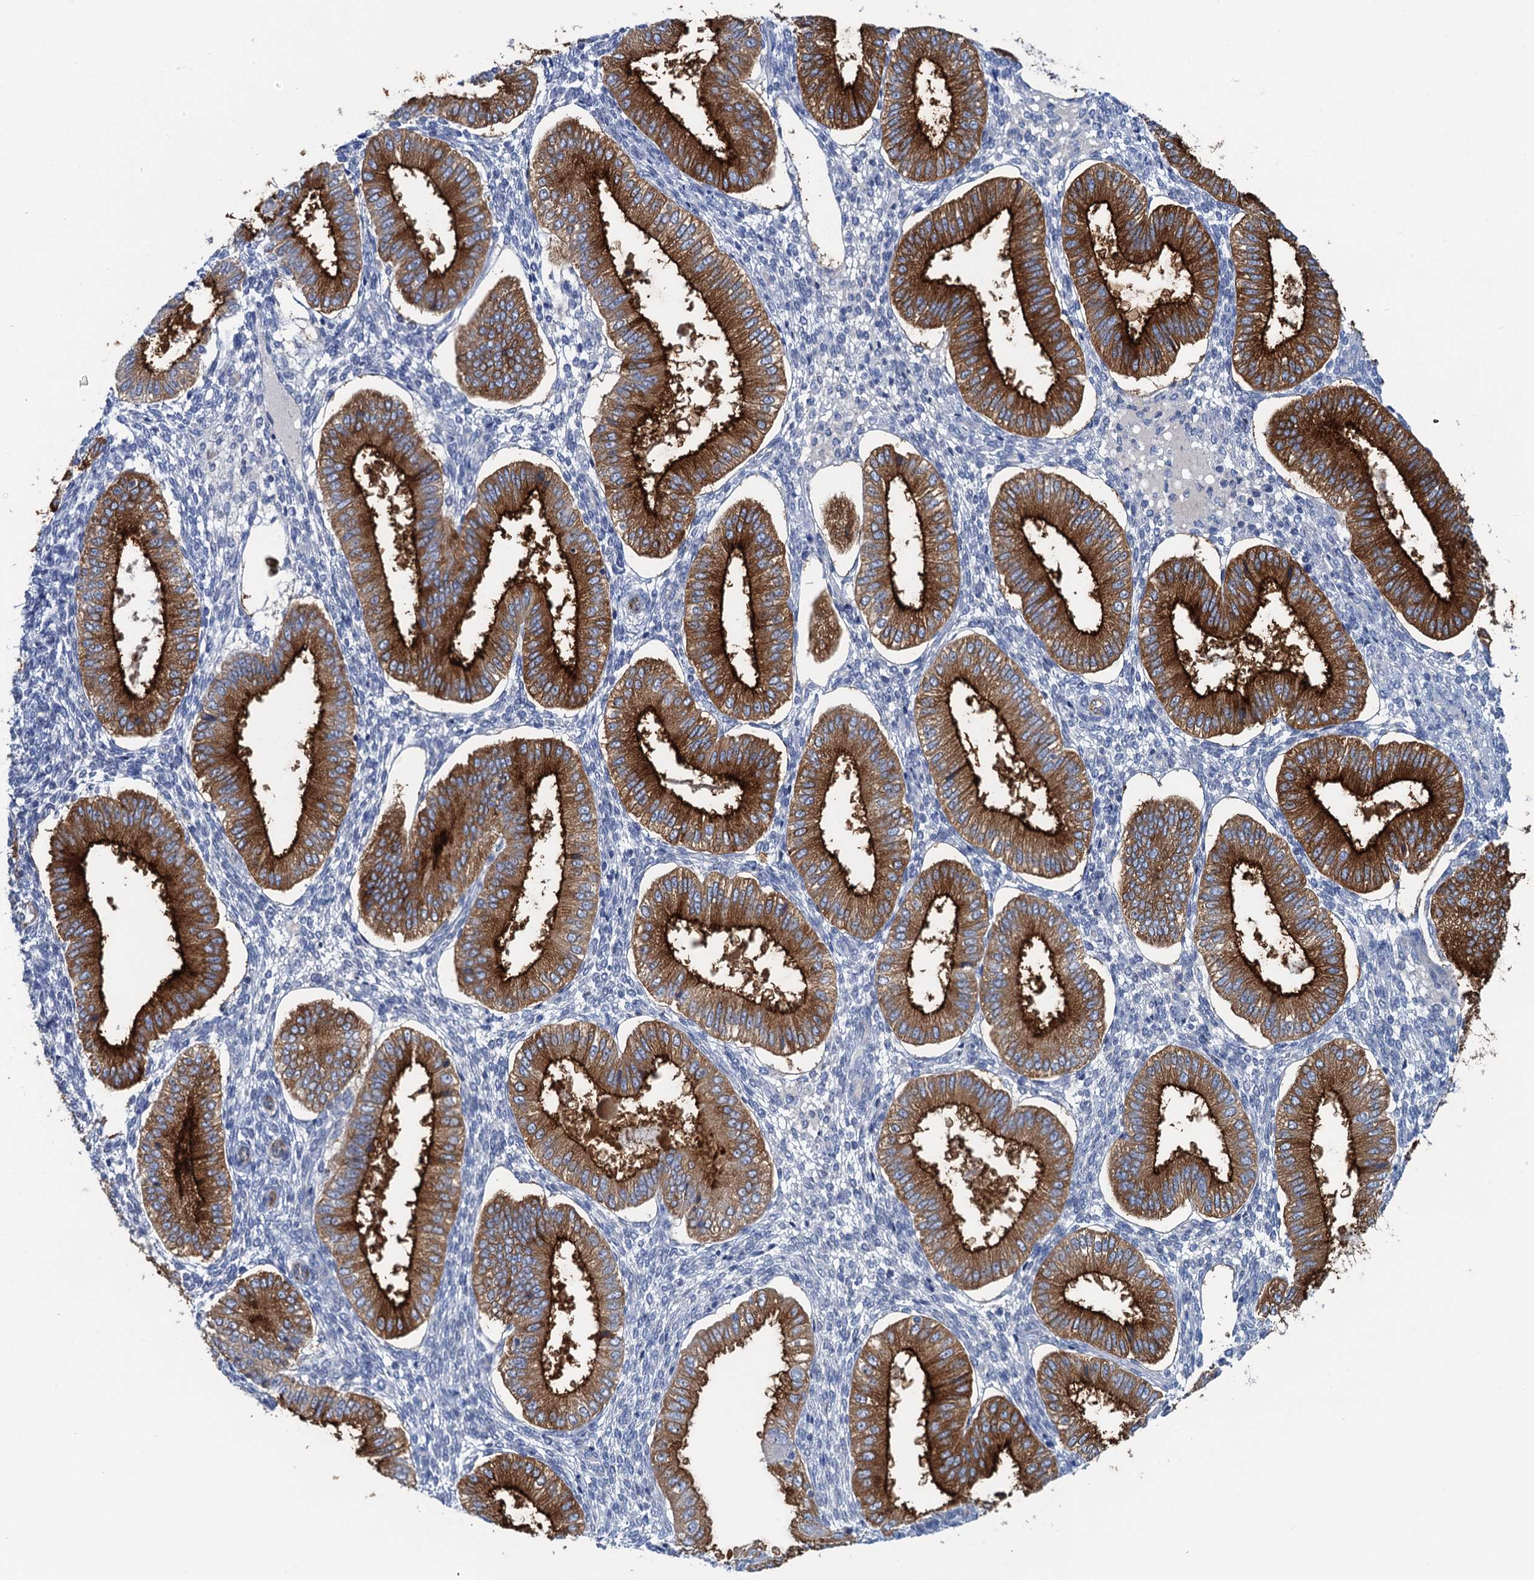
{"staining": {"intensity": "negative", "quantity": "none", "location": "none"}, "tissue": "endometrium", "cell_type": "Cells in endometrial stroma", "image_type": "normal", "snomed": [{"axis": "morphology", "description": "Normal tissue, NOS"}, {"axis": "topography", "description": "Endometrium"}], "caption": "There is no significant staining in cells in endometrial stroma of endometrium. The staining is performed using DAB (3,3'-diaminobenzidine) brown chromogen with nuclei counter-stained in using hematoxylin.", "gene": "PLLP", "patient": {"sex": "female", "age": 39}}